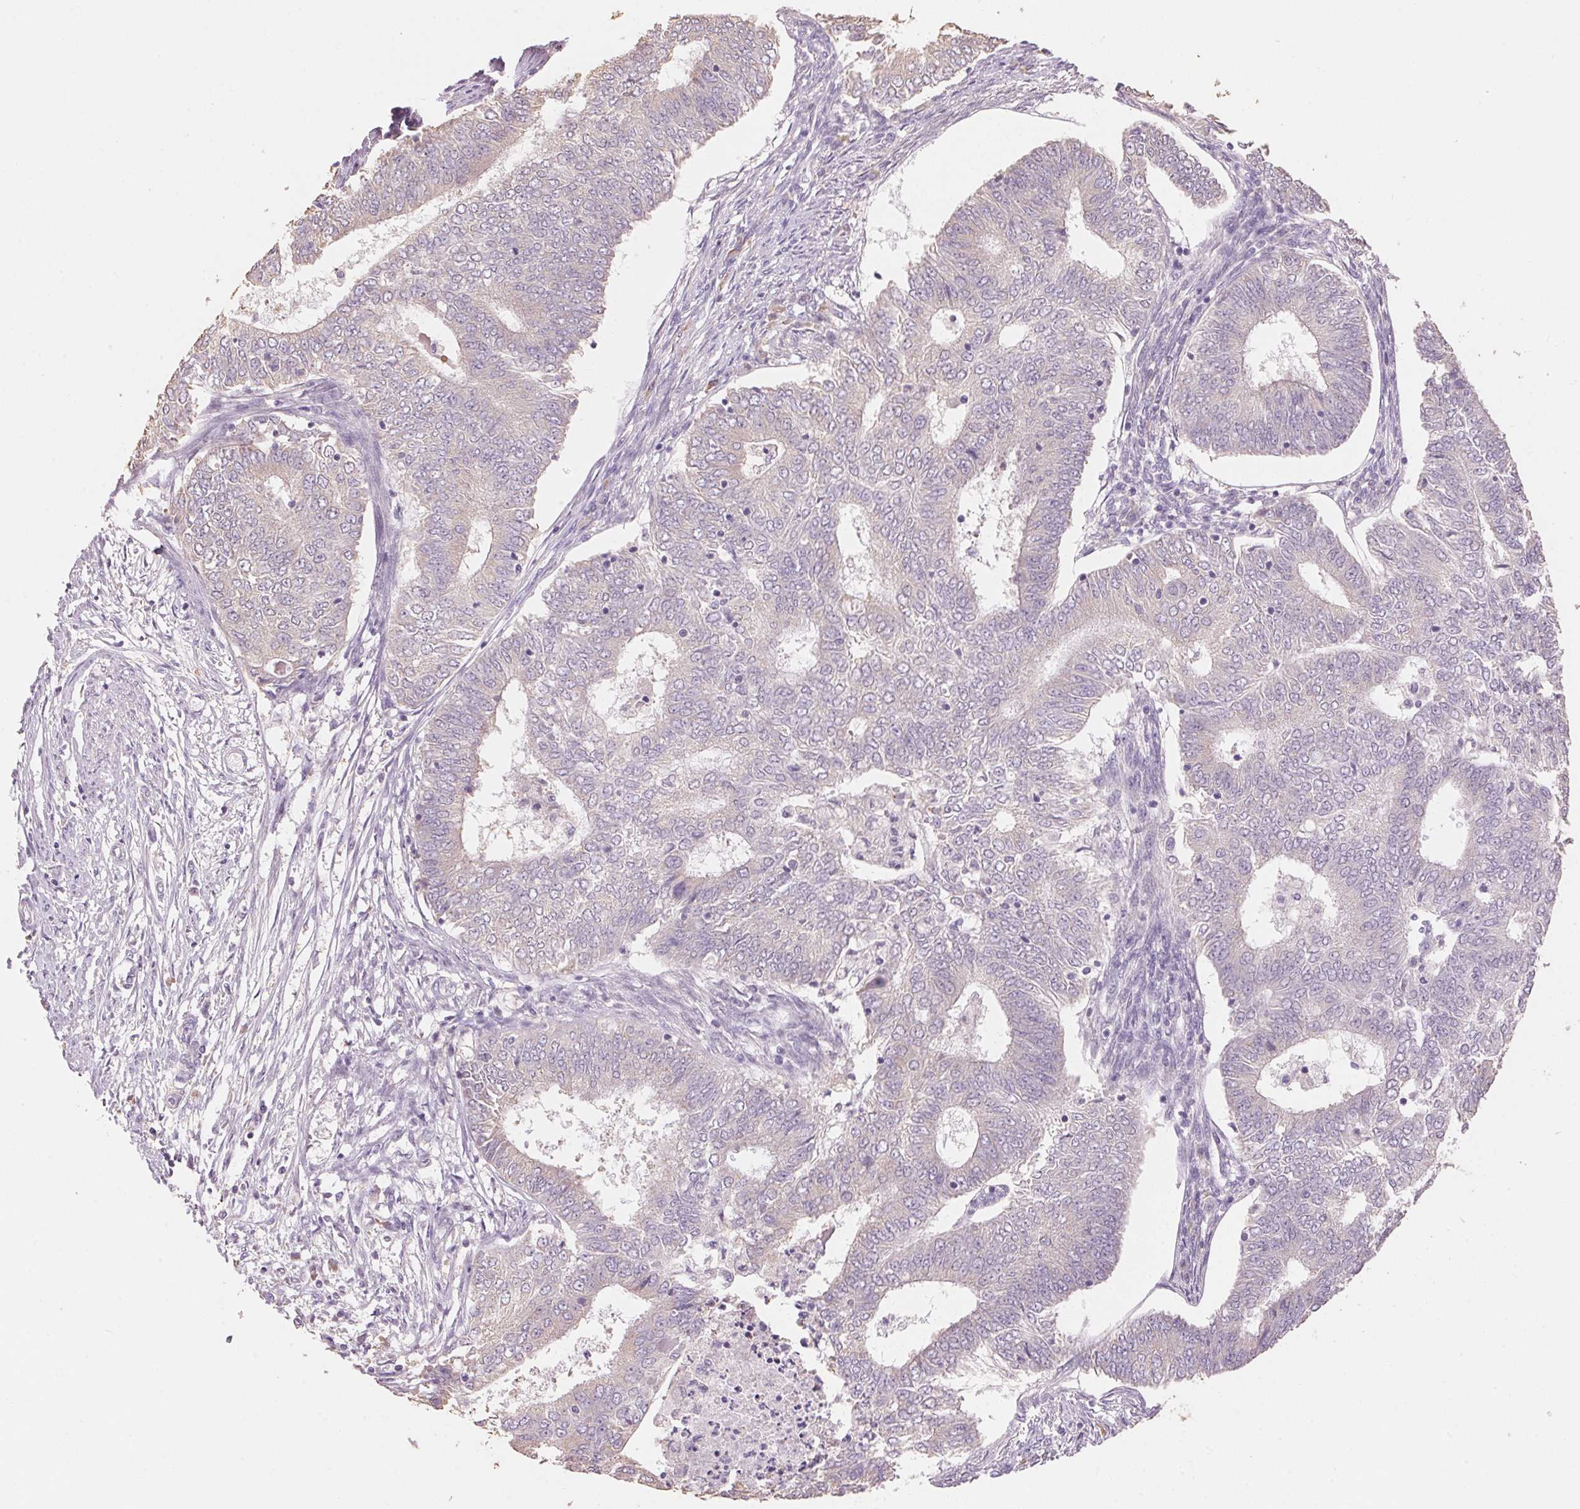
{"staining": {"intensity": "negative", "quantity": "none", "location": "none"}, "tissue": "endometrial cancer", "cell_type": "Tumor cells", "image_type": "cancer", "snomed": [{"axis": "morphology", "description": "Adenocarcinoma, NOS"}, {"axis": "topography", "description": "Endometrium"}], "caption": "Adenocarcinoma (endometrial) was stained to show a protein in brown. There is no significant staining in tumor cells. Brightfield microscopy of immunohistochemistry (IHC) stained with DAB (3,3'-diaminobenzidine) (brown) and hematoxylin (blue), captured at high magnification.", "gene": "LYZL6", "patient": {"sex": "female", "age": 62}}